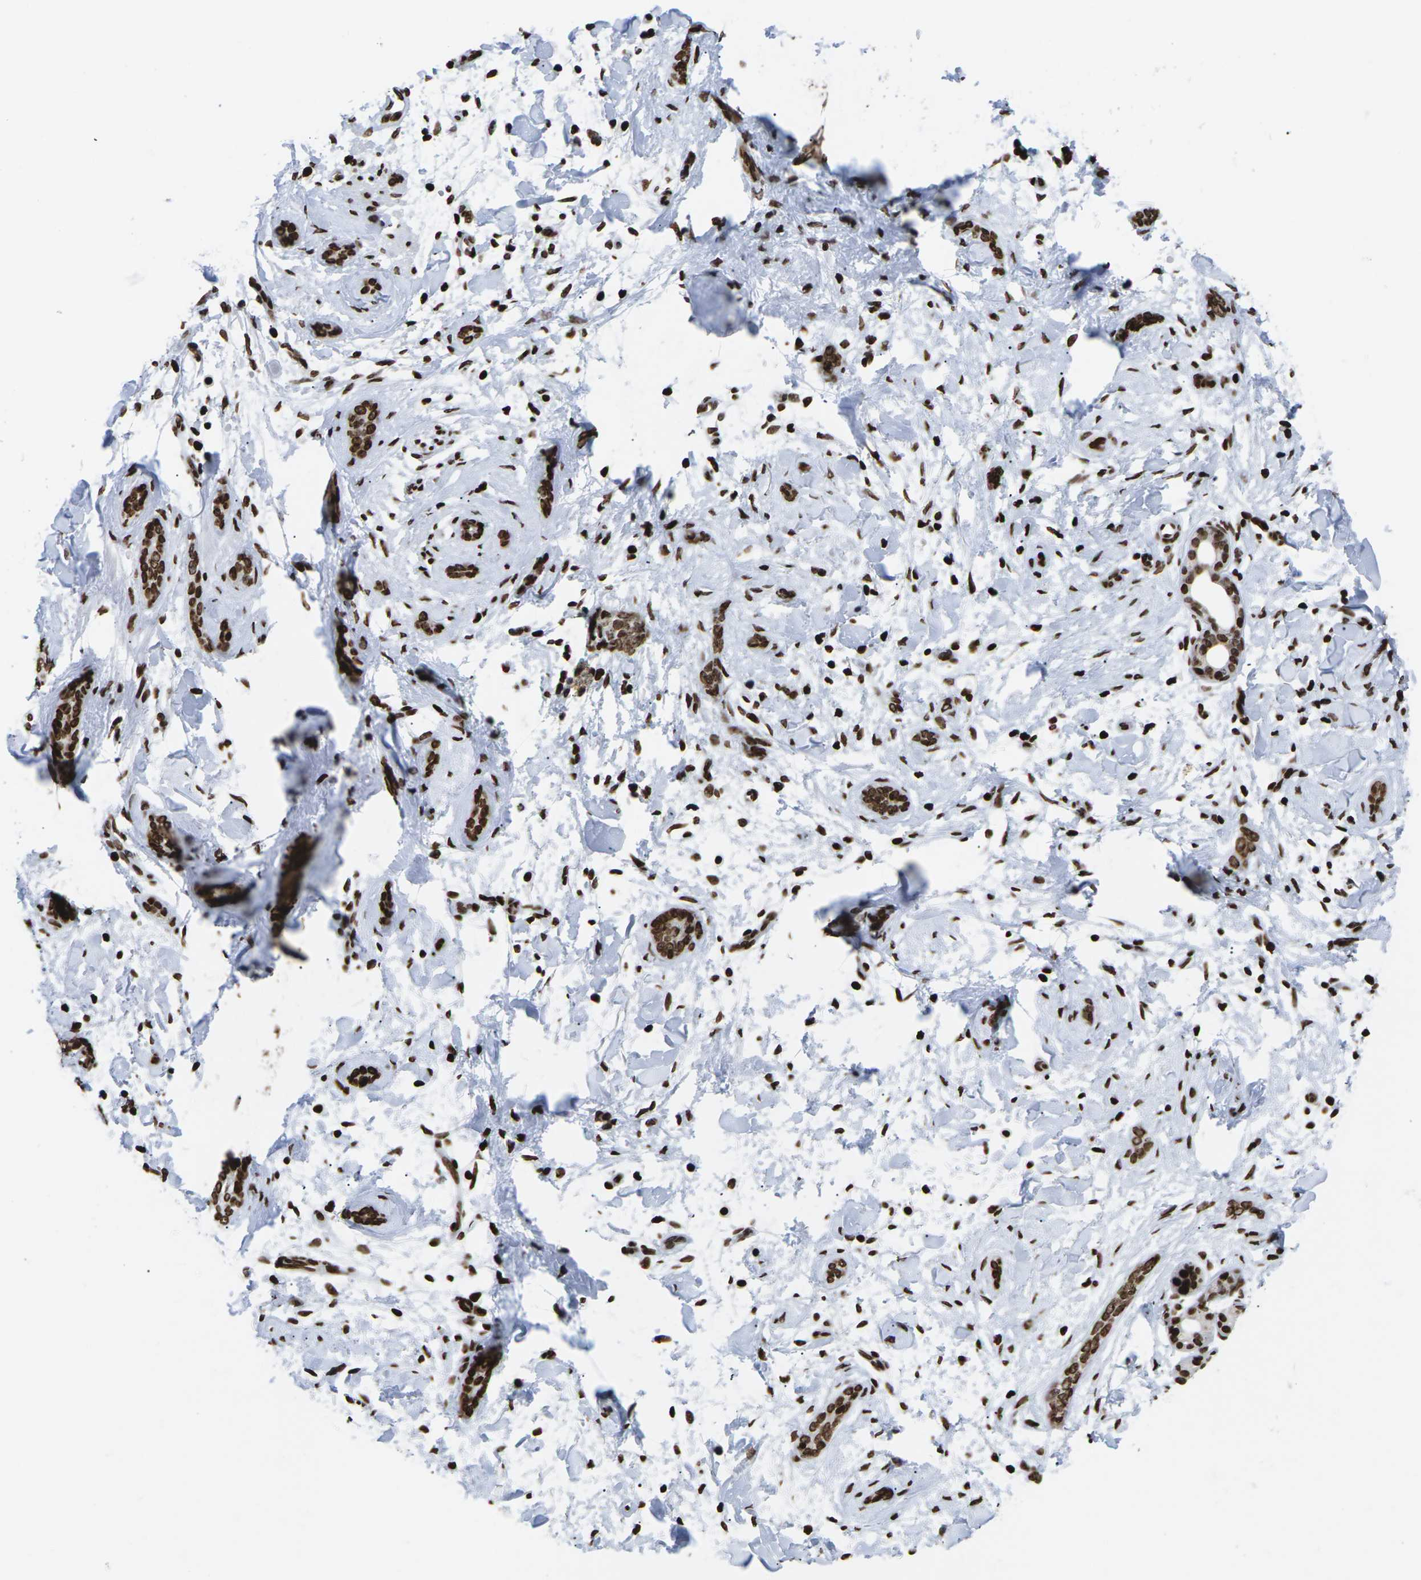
{"staining": {"intensity": "strong", "quantity": ">75%", "location": "cytoplasmic/membranous,nuclear"}, "tissue": "skin cancer", "cell_type": "Tumor cells", "image_type": "cancer", "snomed": [{"axis": "morphology", "description": "Basal cell carcinoma"}, {"axis": "morphology", "description": "Adnexal tumor, benign"}, {"axis": "topography", "description": "Skin"}], "caption": "Protein staining demonstrates strong cytoplasmic/membranous and nuclear staining in about >75% of tumor cells in skin benign adnexal tumor.", "gene": "H1-4", "patient": {"sex": "female", "age": 42}}